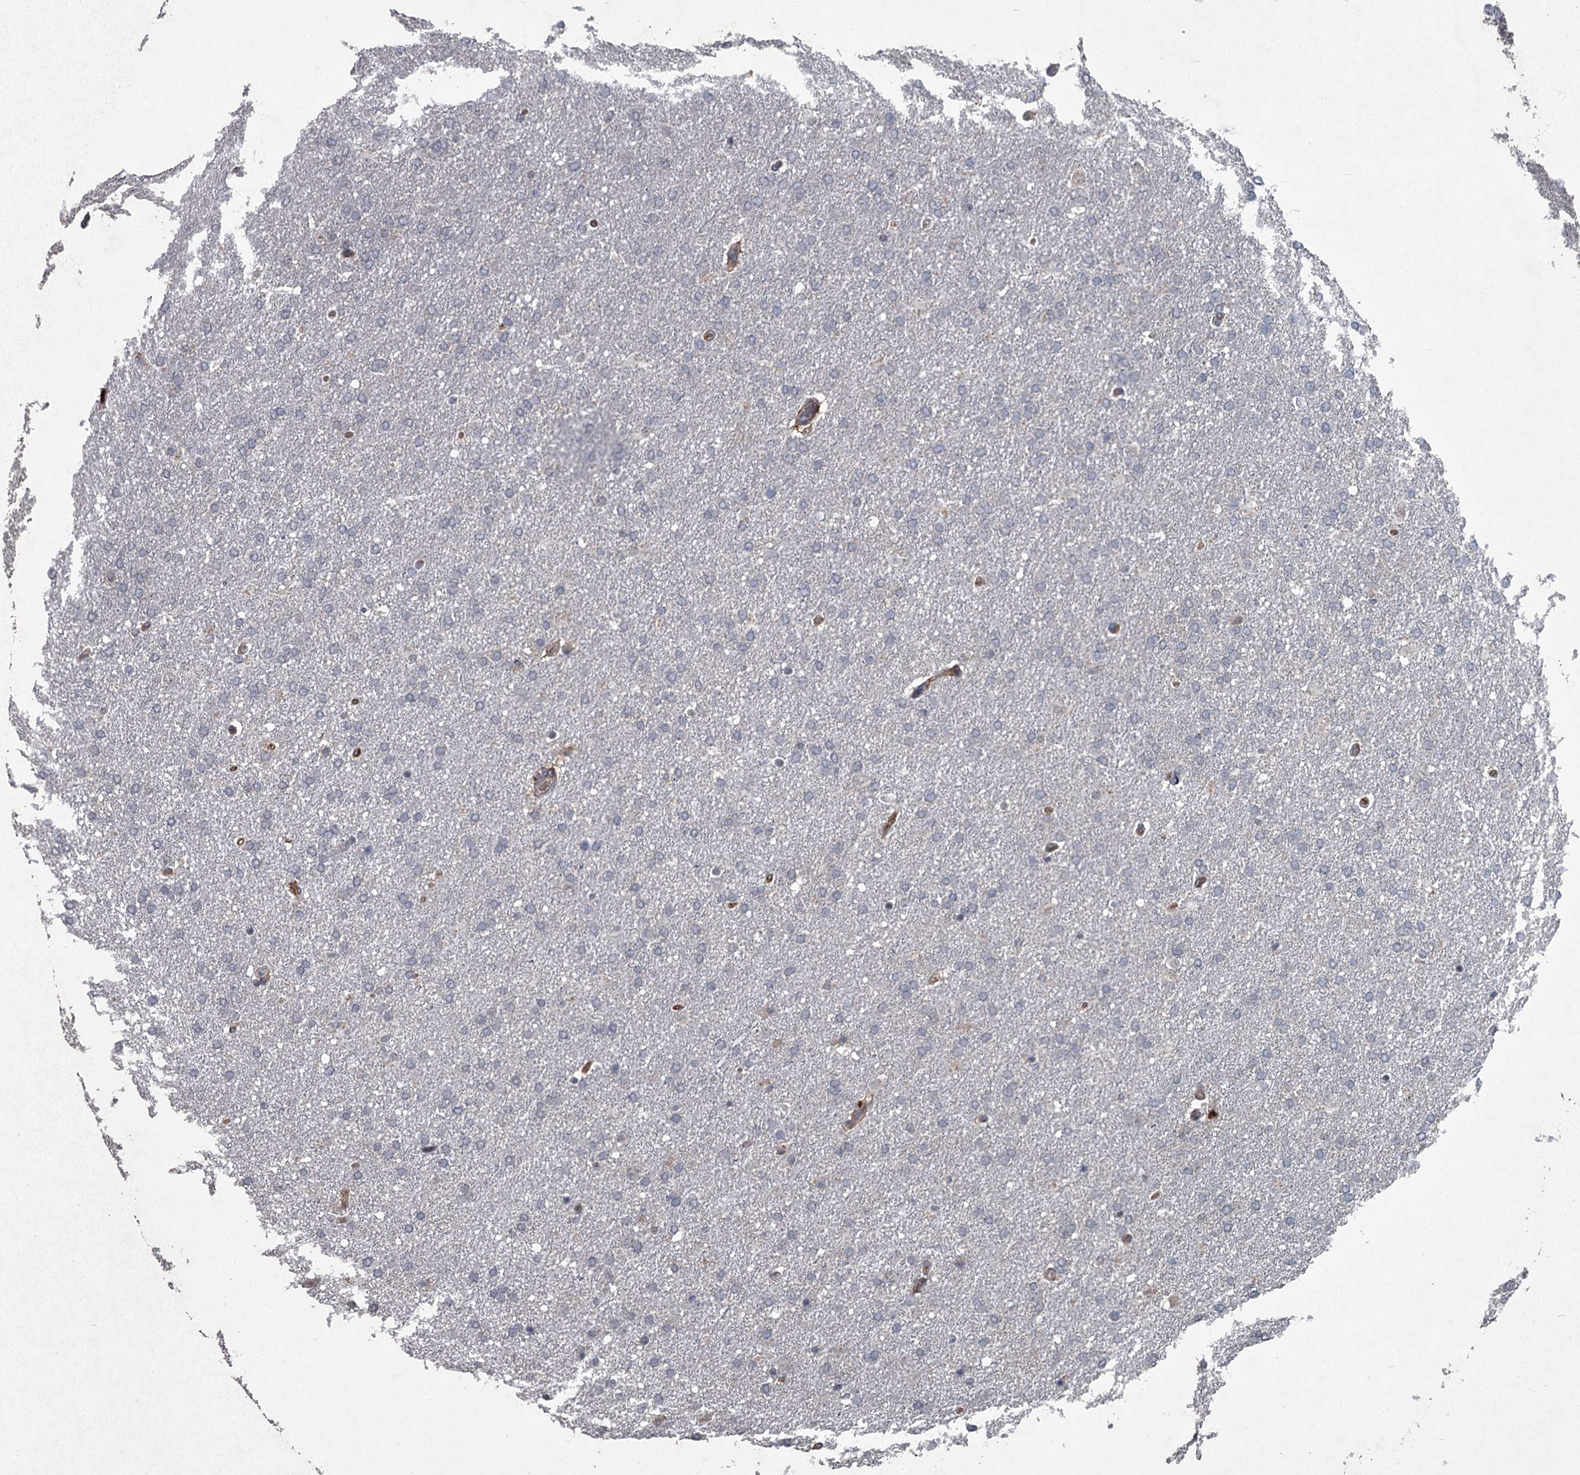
{"staining": {"intensity": "negative", "quantity": "none", "location": "none"}, "tissue": "glioma", "cell_type": "Tumor cells", "image_type": "cancer", "snomed": [{"axis": "morphology", "description": "Glioma, malignant, High grade"}, {"axis": "topography", "description": "Brain"}], "caption": "IHC of human glioma shows no staining in tumor cells. Nuclei are stained in blue.", "gene": "FLVCR2", "patient": {"sex": "male", "age": 72}}